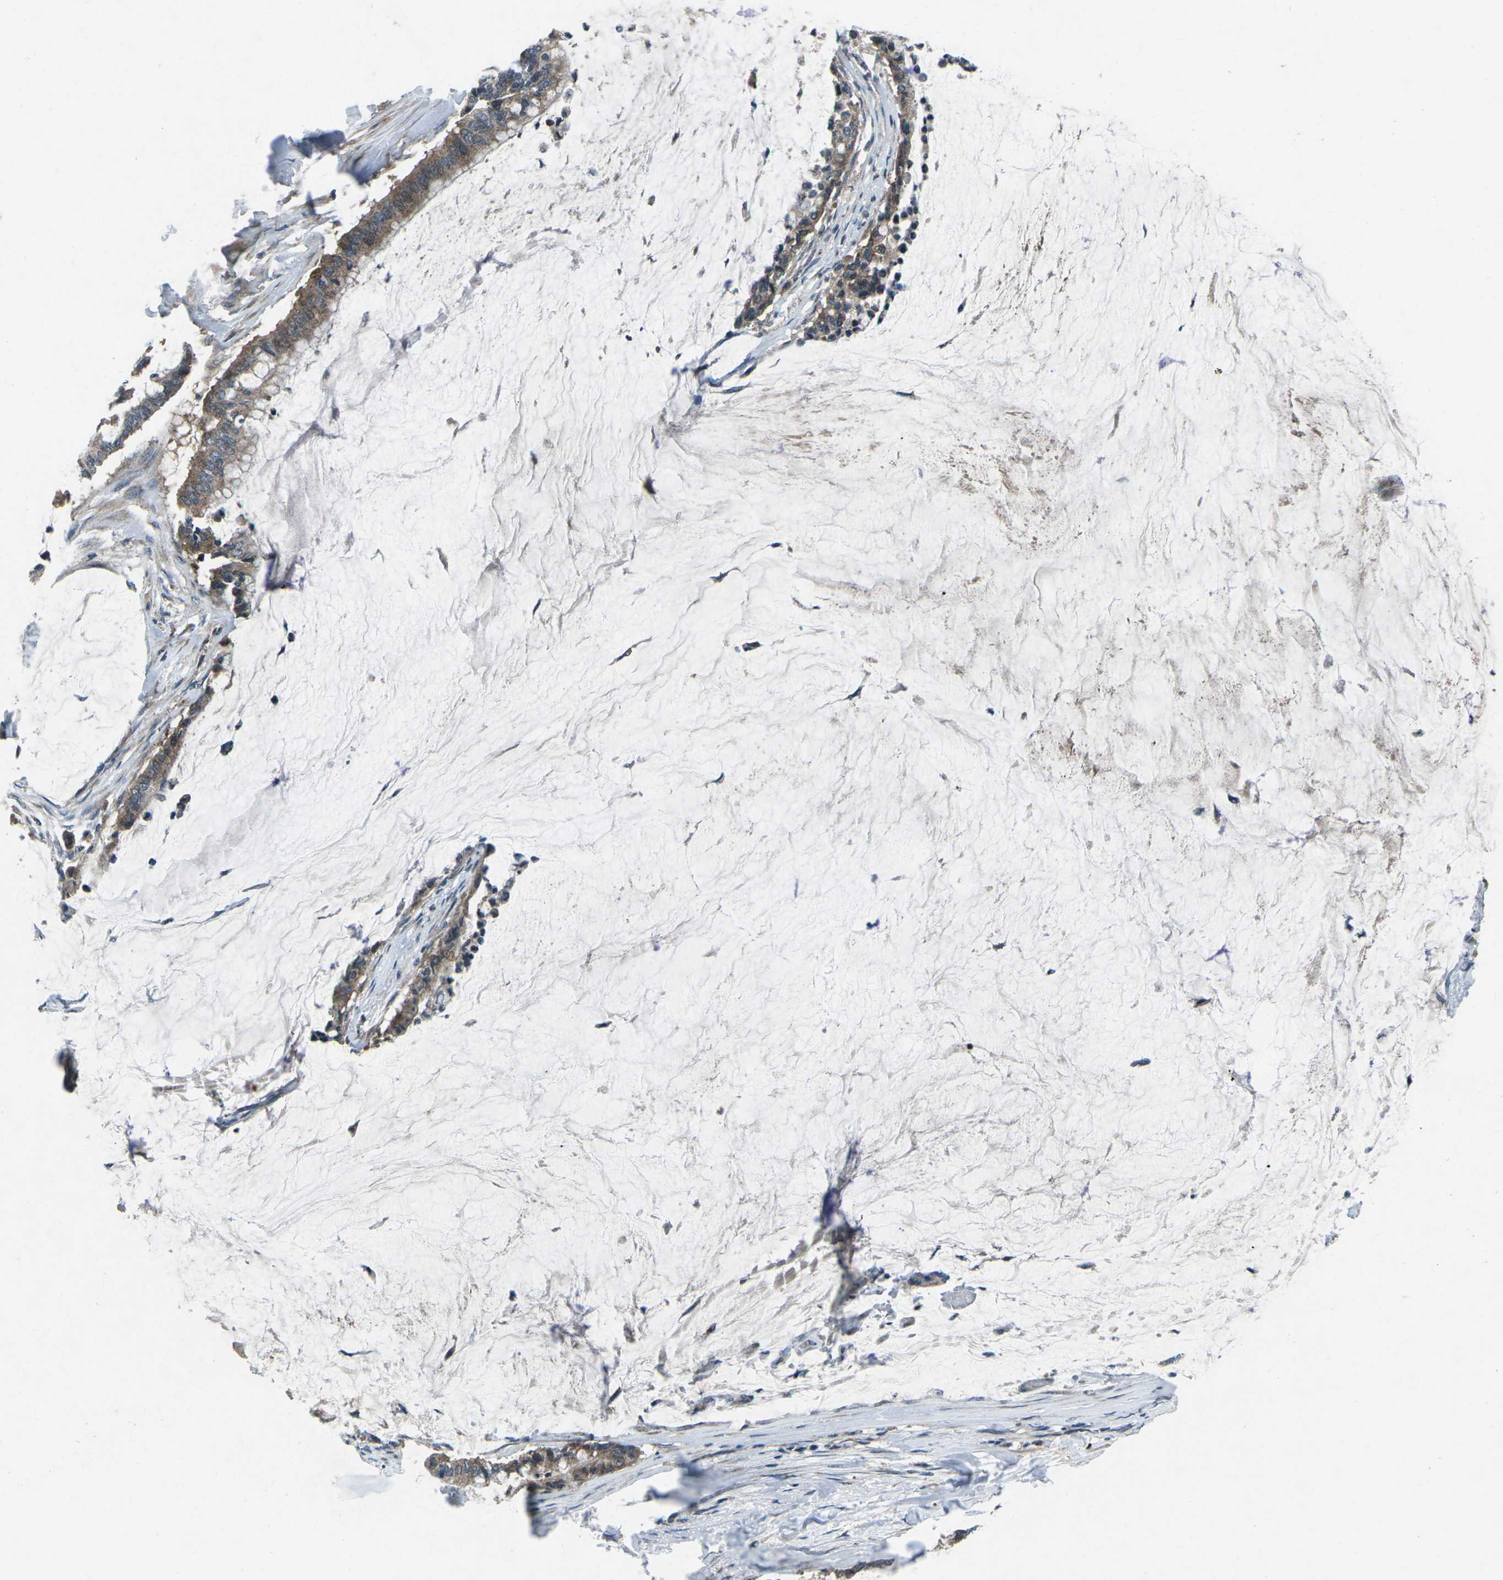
{"staining": {"intensity": "moderate", "quantity": ">75%", "location": "cytoplasmic/membranous"}, "tissue": "pancreatic cancer", "cell_type": "Tumor cells", "image_type": "cancer", "snomed": [{"axis": "morphology", "description": "Adenocarcinoma, NOS"}, {"axis": "topography", "description": "Pancreas"}], "caption": "Immunohistochemical staining of adenocarcinoma (pancreatic) demonstrates medium levels of moderate cytoplasmic/membranous protein staining in approximately >75% of tumor cells.", "gene": "CDK16", "patient": {"sex": "male", "age": 41}}